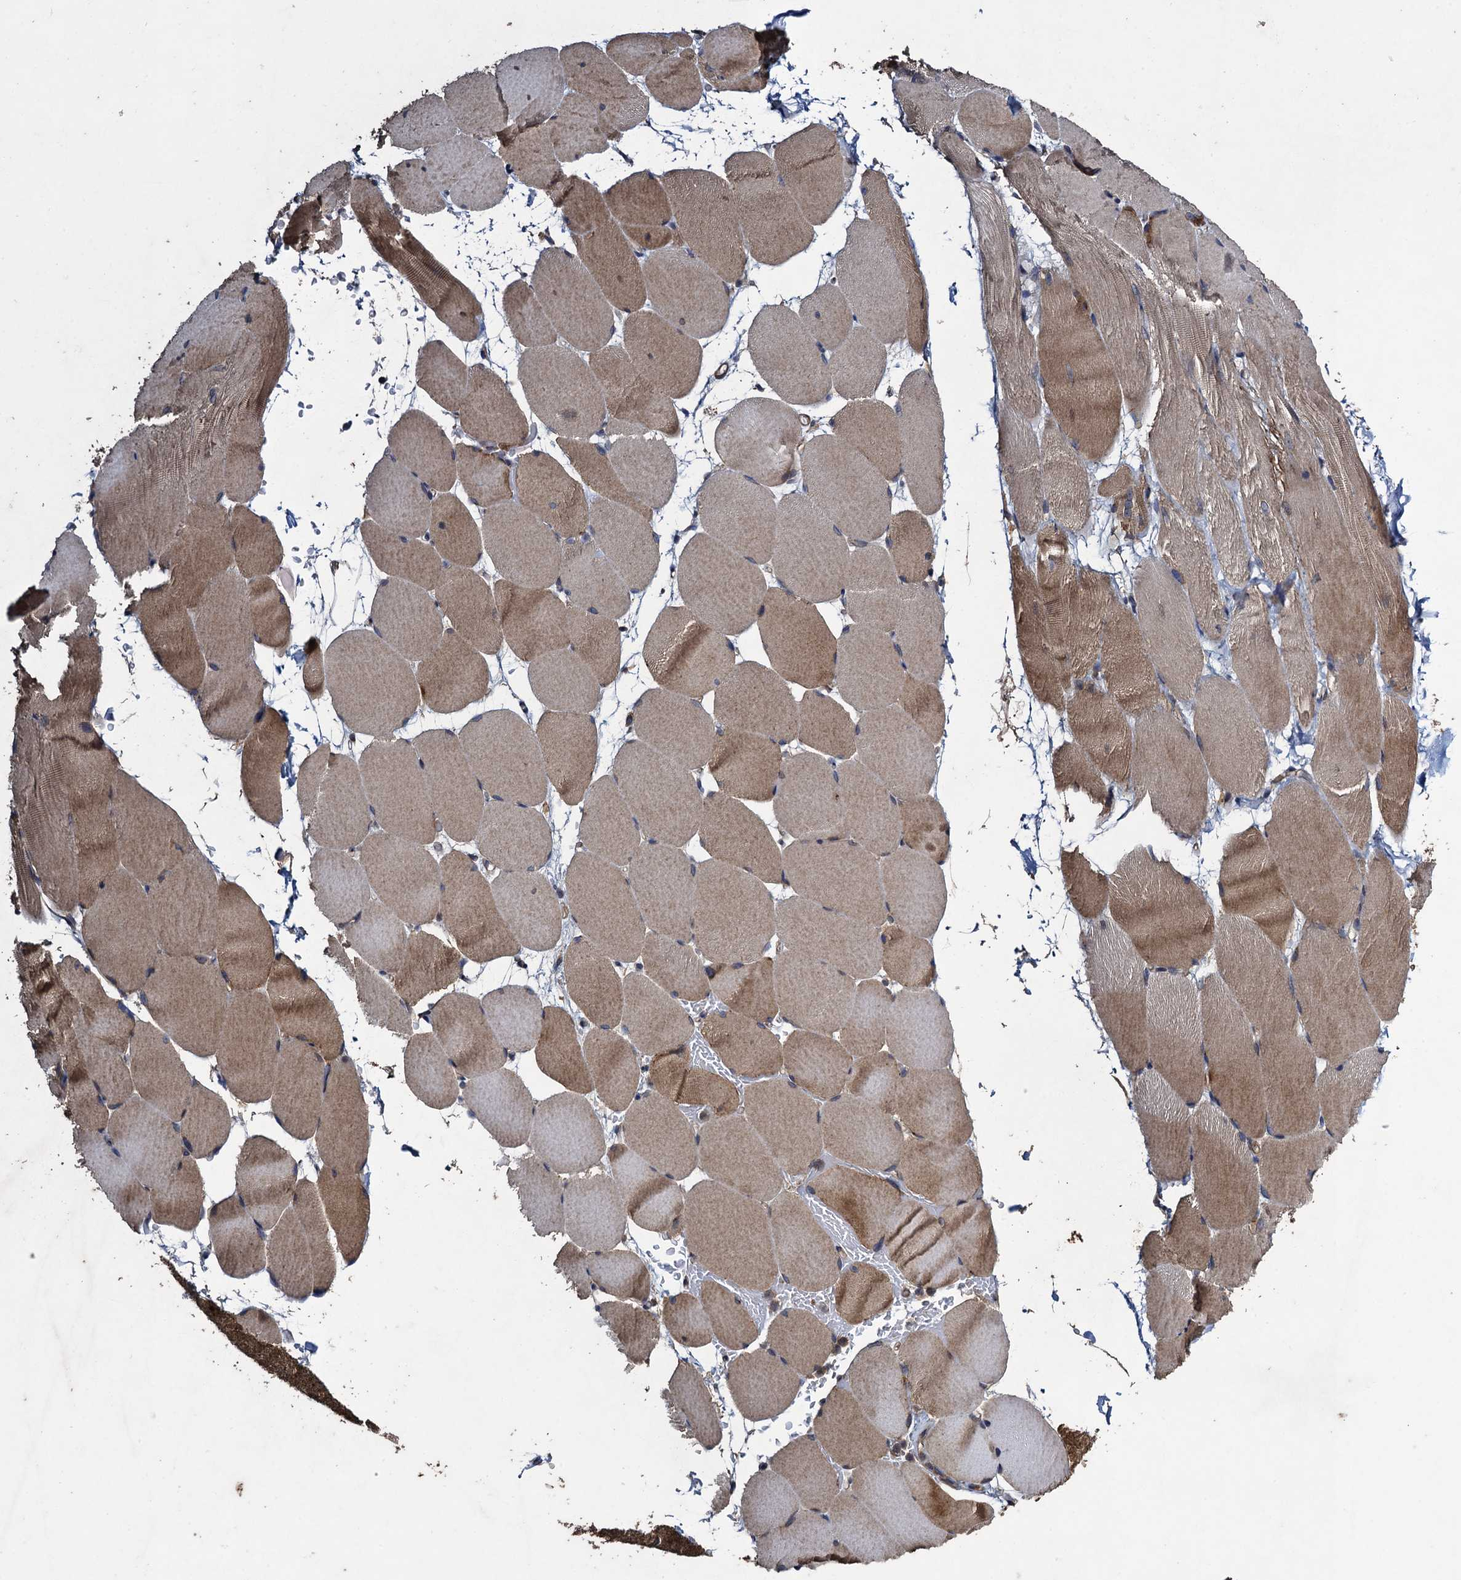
{"staining": {"intensity": "moderate", "quantity": "25%-75%", "location": "cytoplasmic/membranous"}, "tissue": "skeletal muscle", "cell_type": "Myocytes", "image_type": "normal", "snomed": [{"axis": "morphology", "description": "Normal tissue, NOS"}, {"axis": "topography", "description": "Skeletal muscle"}, {"axis": "topography", "description": "Parathyroid gland"}], "caption": "The immunohistochemical stain shows moderate cytoplasmic/membranous staining in myocytes of benign skeletal muscle. (DAB = brown stain, brightfield microscopy at high magnification).", "gene": "CNTN5", "patient": {"sex": "female", "age": 37}}